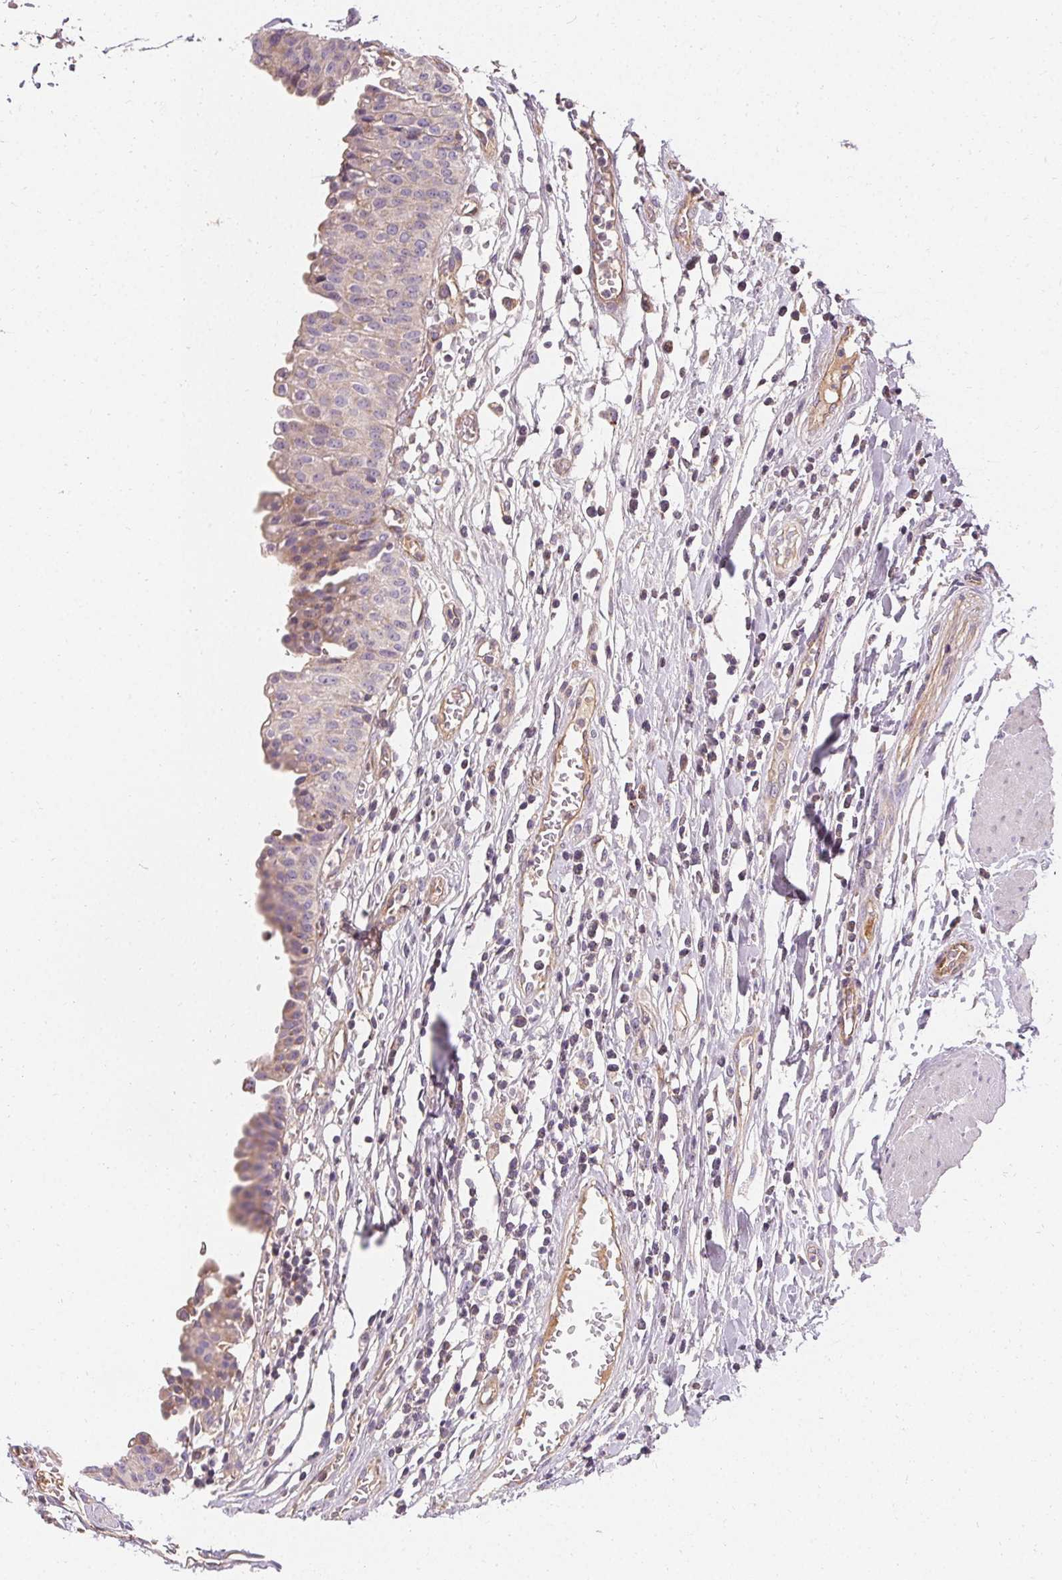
{"staining": {"intensity": "moderate", "quantity": "25%-75%", "location": "cytoplasmic/membranous"}, "tissue": "urinary bladder", "cell_type": "Urothelial cells", "image_type": "normal", "snomed": [{"axis": "morphology", "description": "Normal tissue, NOS"}, {"axis": "topography", "description": "Urinary bladder"}], "caption": "IHC (DAB (3,3'-diaminobenzidine)) staining of normal urinary bladder exhibits moderate cytoplasmic/membranous protein positivity in approximately 25%-75% of urothelial cells. IHC stains the protein in brown and the nuclei are stained blue.", "gene": "APLP1", "patient": {"sex": "male", "age": 64}}